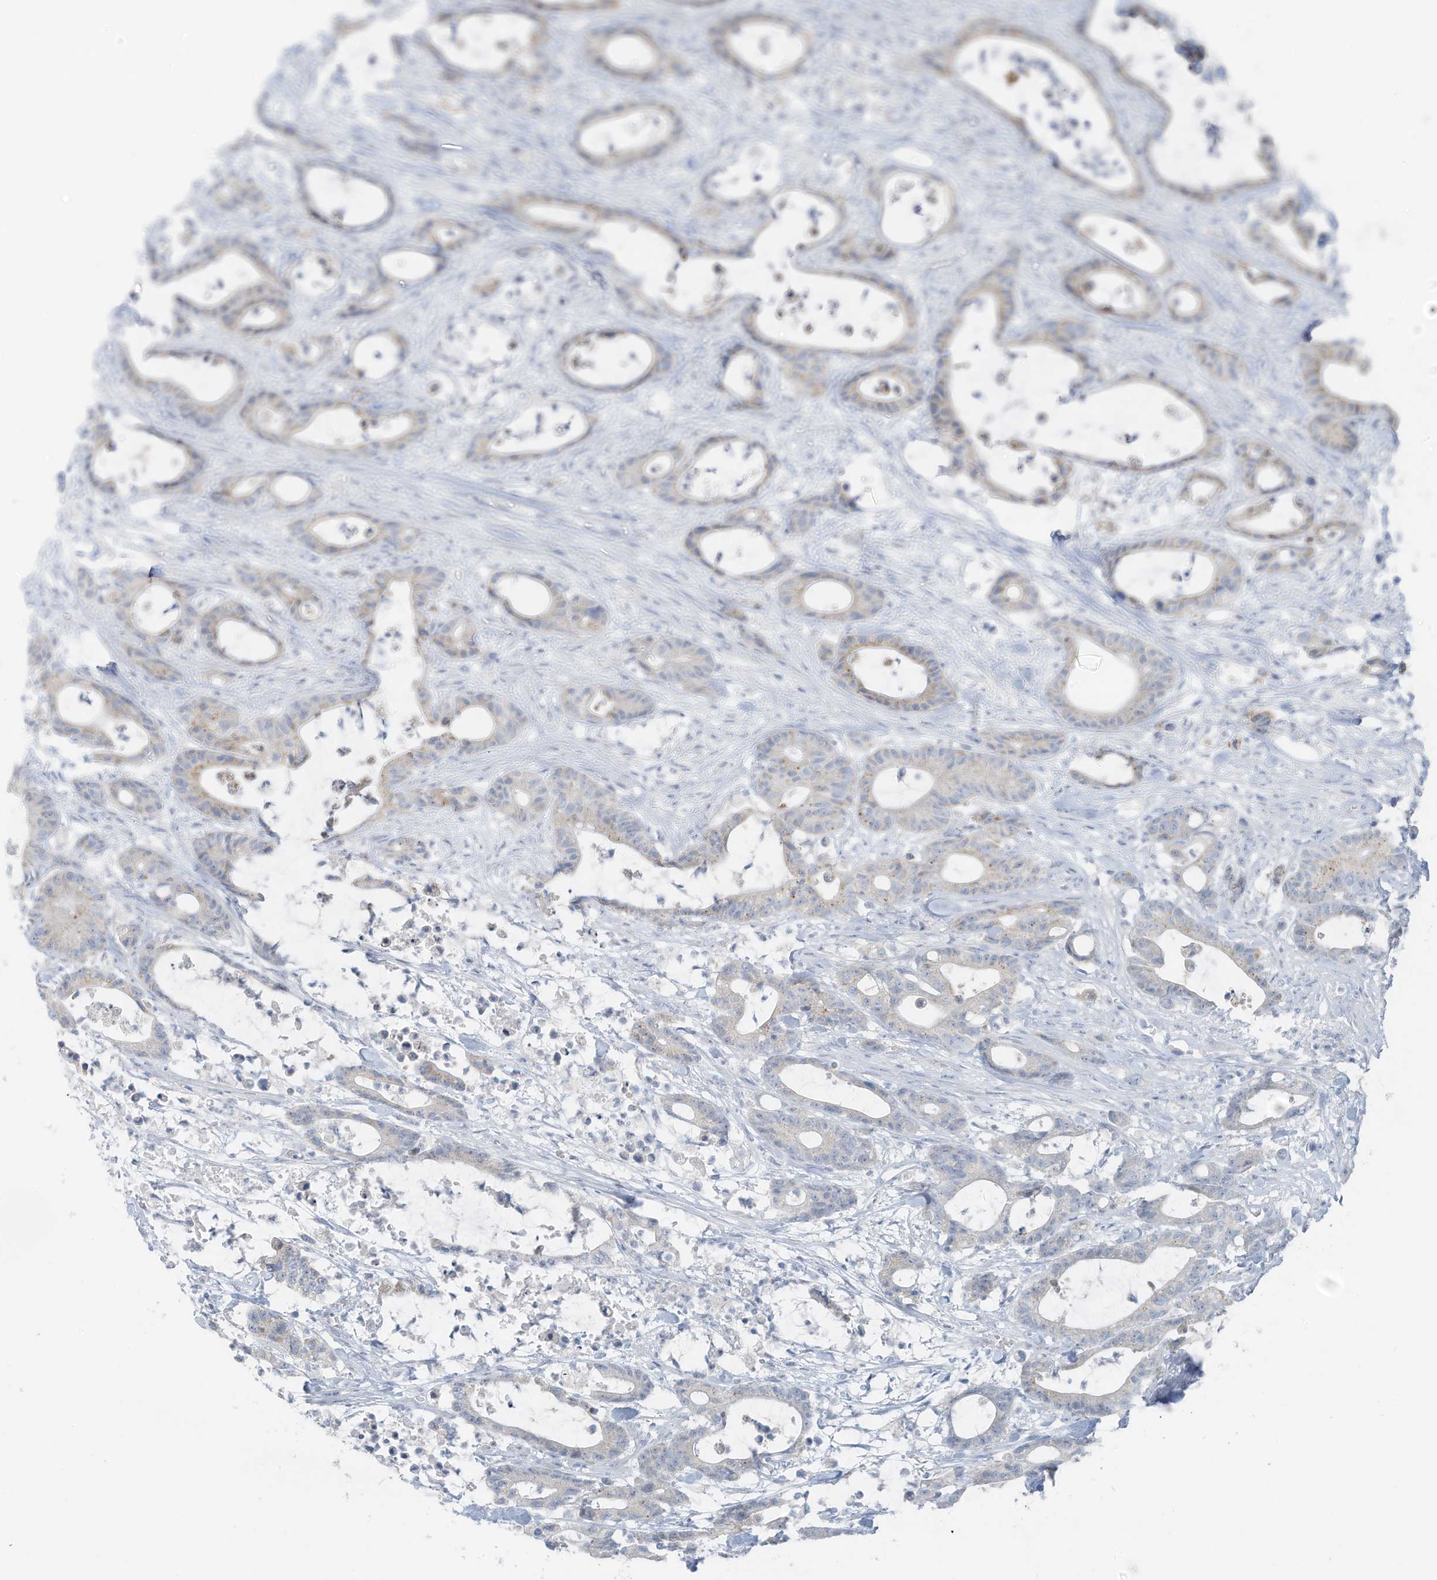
{"staining": {"intensity": "negative", "quantity": "none", "location": "none"}, "tissue": "colorectal cancer", "cell_type": "Tumor cells", "image_type": "cancer", "snomed": [{"axis": "morphology", "description": "Adenocarcinoma, NOS"}, {"axis": "topography", "description": "Colon"}], "caption": "DAB immunohistochemical staining of colorectal adenocarcinoma reveals no significant positivity in tumor cells.", "gene": "SLC25A43", "patient": {"sex": "female", "age": 84}}